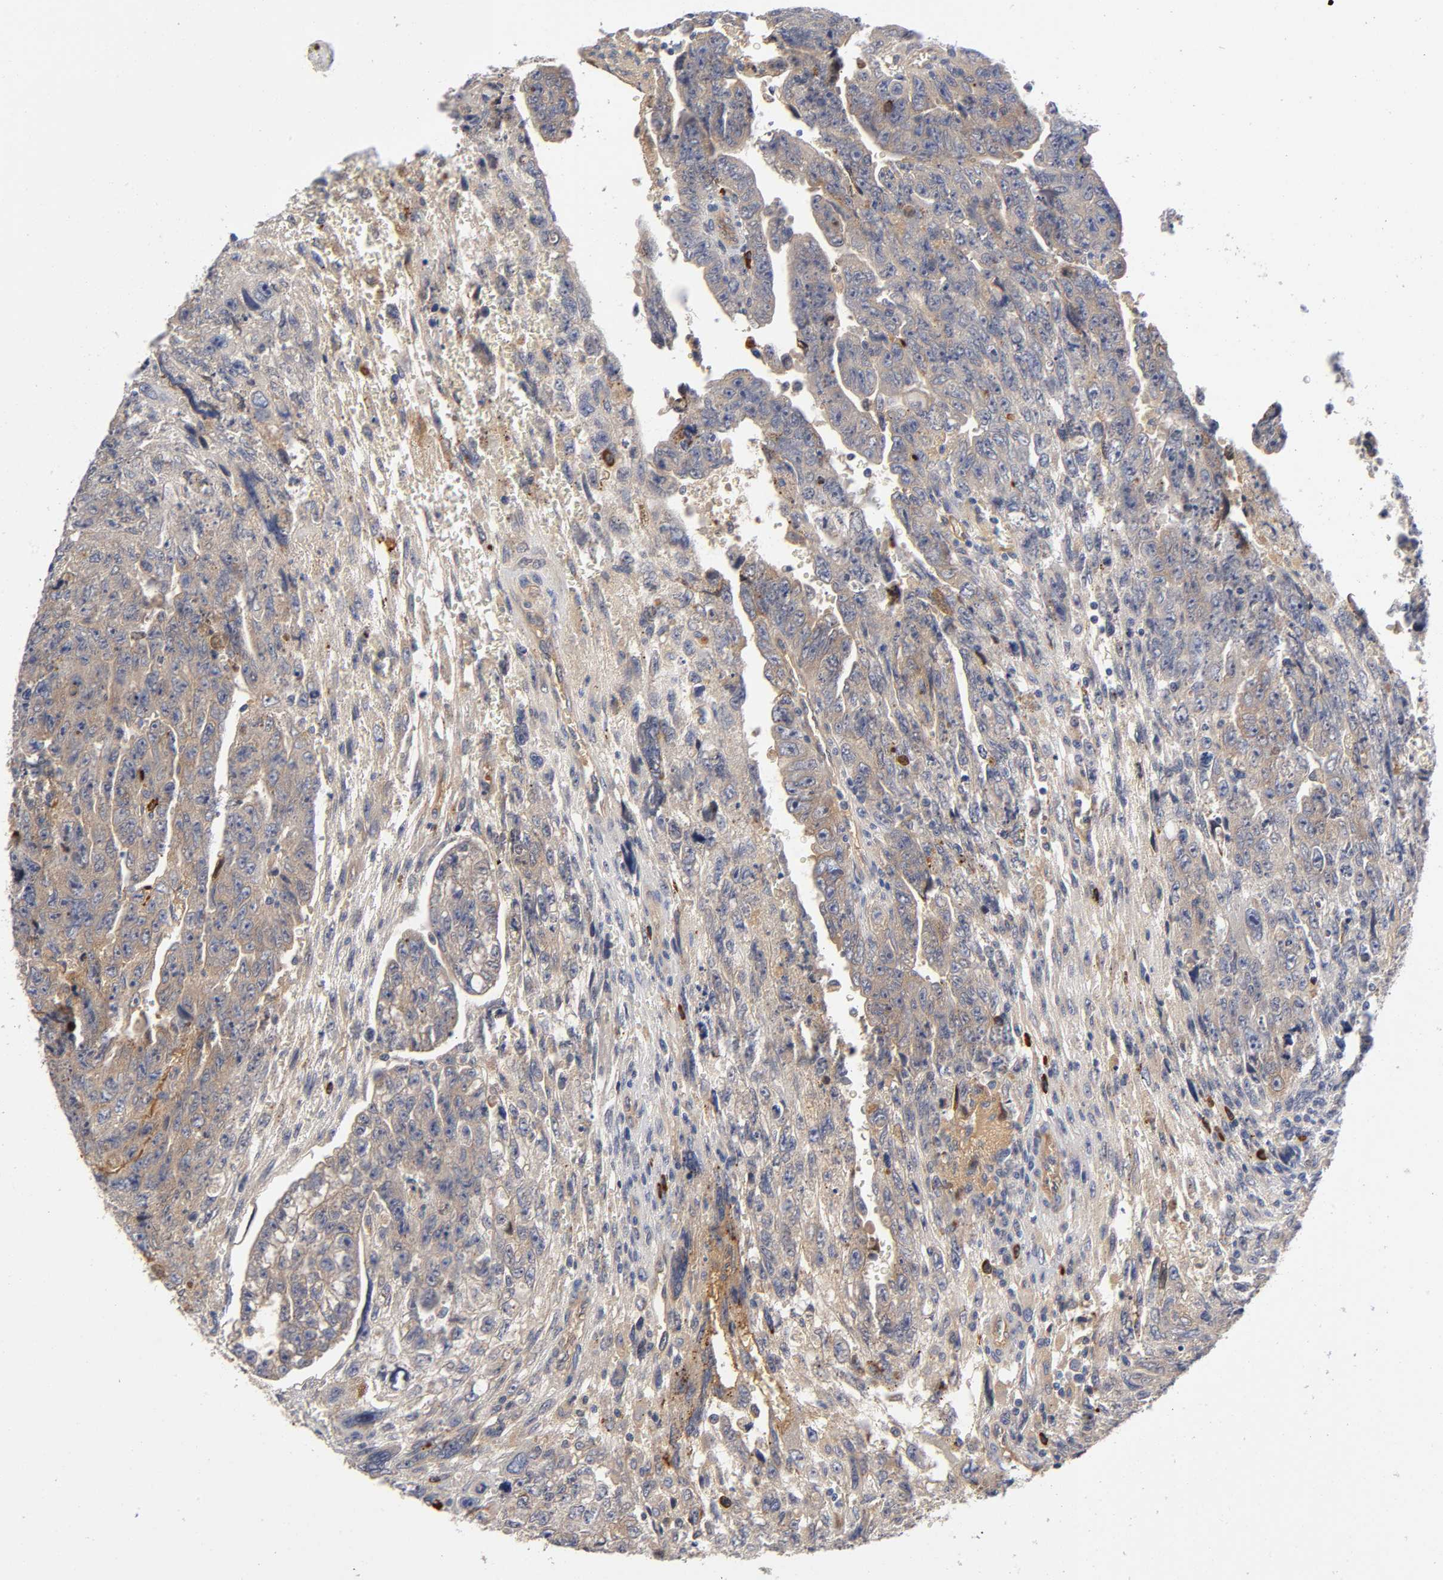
{"staining": {"intensity": "moderate", "quantity": "25%-75%", "location": "cytoplasmic/membranous"}, "tissue": "testis cancer", "cell_type": "Tumor cells", "image_type": "cancer", "snomed": [{"axis": "morphology", "description": "Carcinoma, Embryonal, NOS"}, {"axis": "topography", "description": "Testis"}], "caption": "Embryonal carcinoma (testis) was stained to show a protein in brown. There is medium levels of moderate cytoplasmic/membranous positivity in approximately 25%-75% of tumor cells. Using DAB (3,3'-diaminobenzidine) (brown) and hematoxylin (blue) stains, captured at high magnification using brightfield microscopy.", "gene": "NOVA1", "patient": {"sex": "male", "age": 28}}